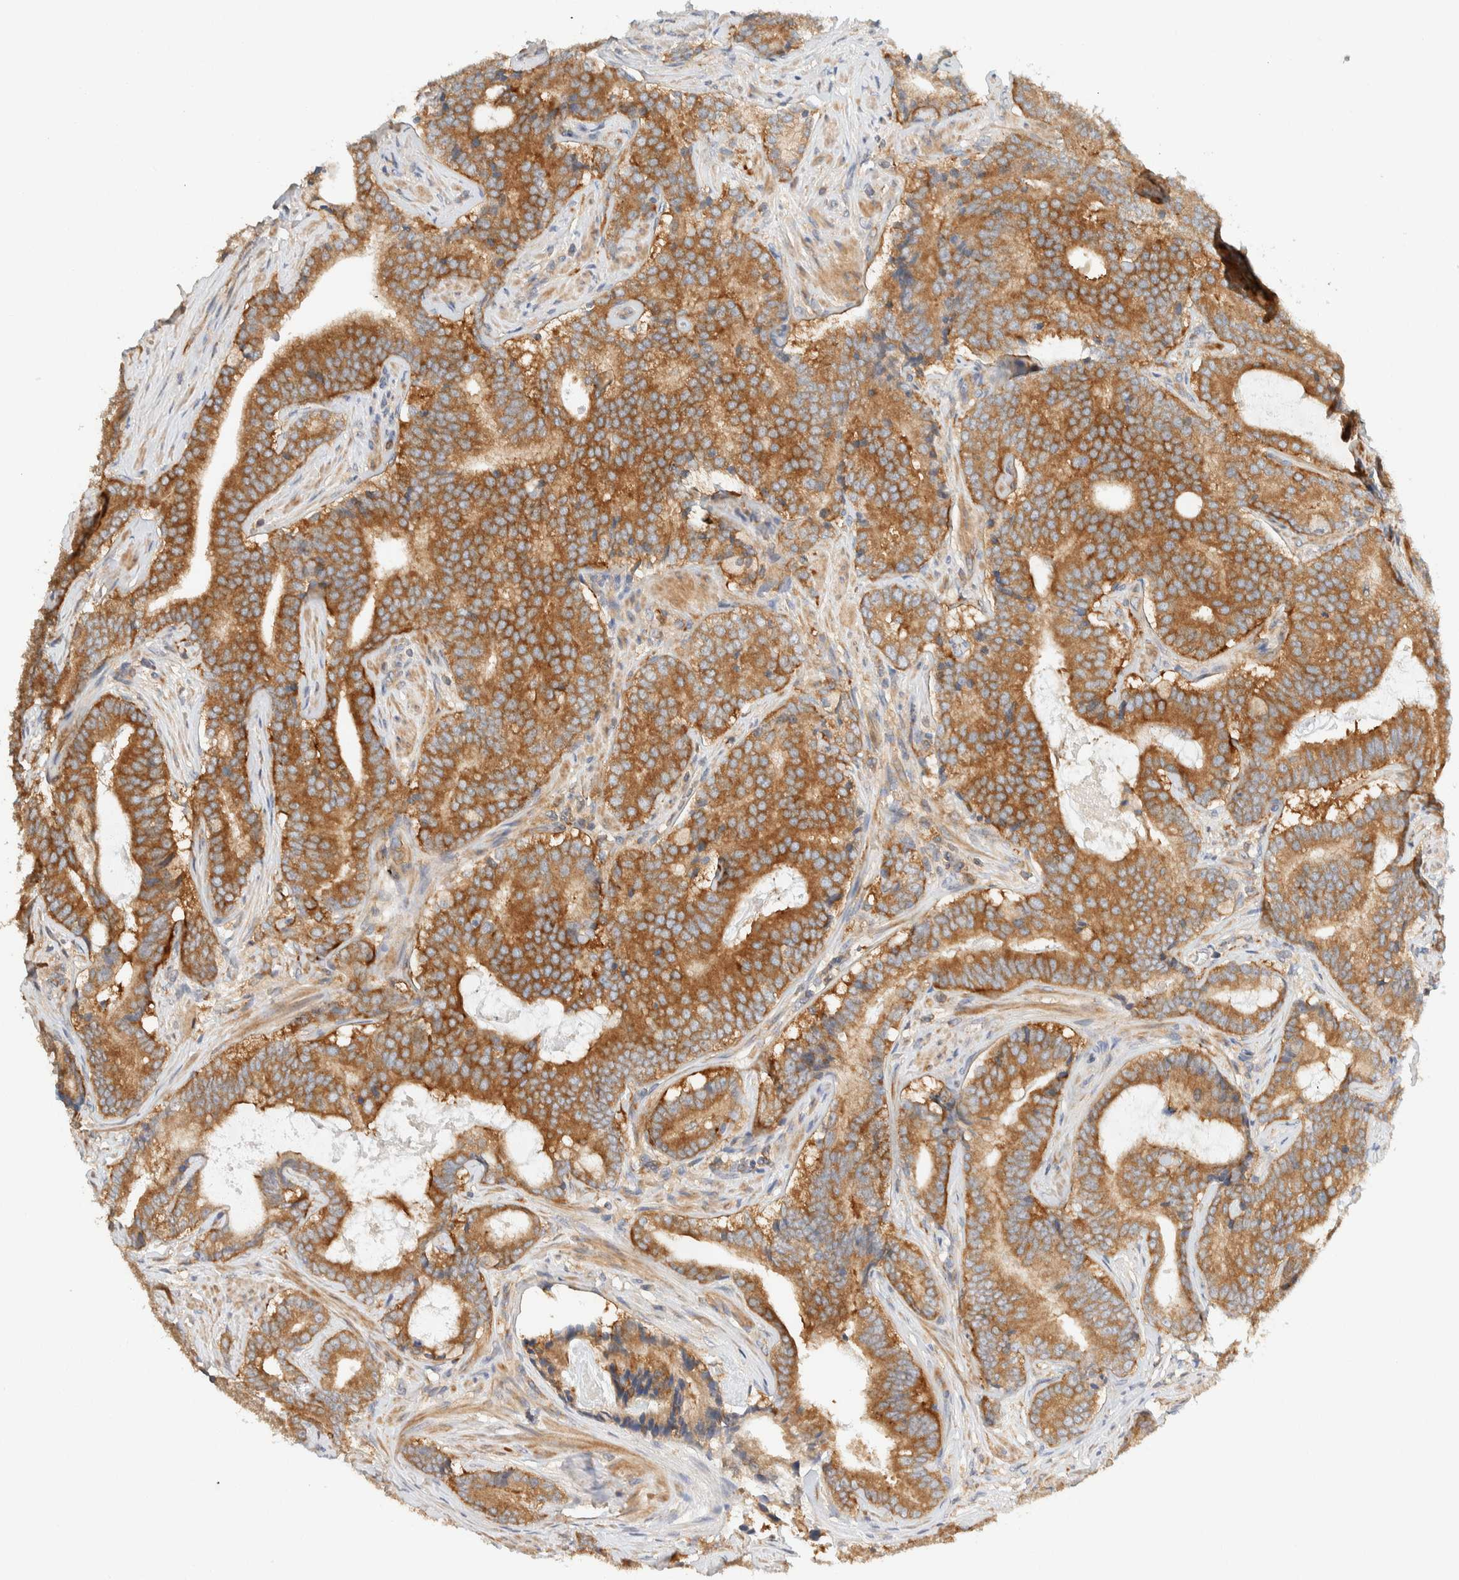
{"staining": {"intensity": "moderate", "quantity": ">75%", "location": "cytoplasmic/membranous"}, "tissue": "prostate cancer", "cell_type": "Tumor cells", "image_type": "cancer", "snomed": [{"axis": "morphology", "description": "Adenocarcinoma, High grade"}, {"axis": "topography", "description": "Prostate"}], "caption": "Protein staining demonstrates moderate cytoplasmic/membranous expression in approximately >75% of tumor cells in high-grade adenocarcinoma (prostate).", "gene": "ARFGEF1", "patient": {"sex": "male", "age": 55}}